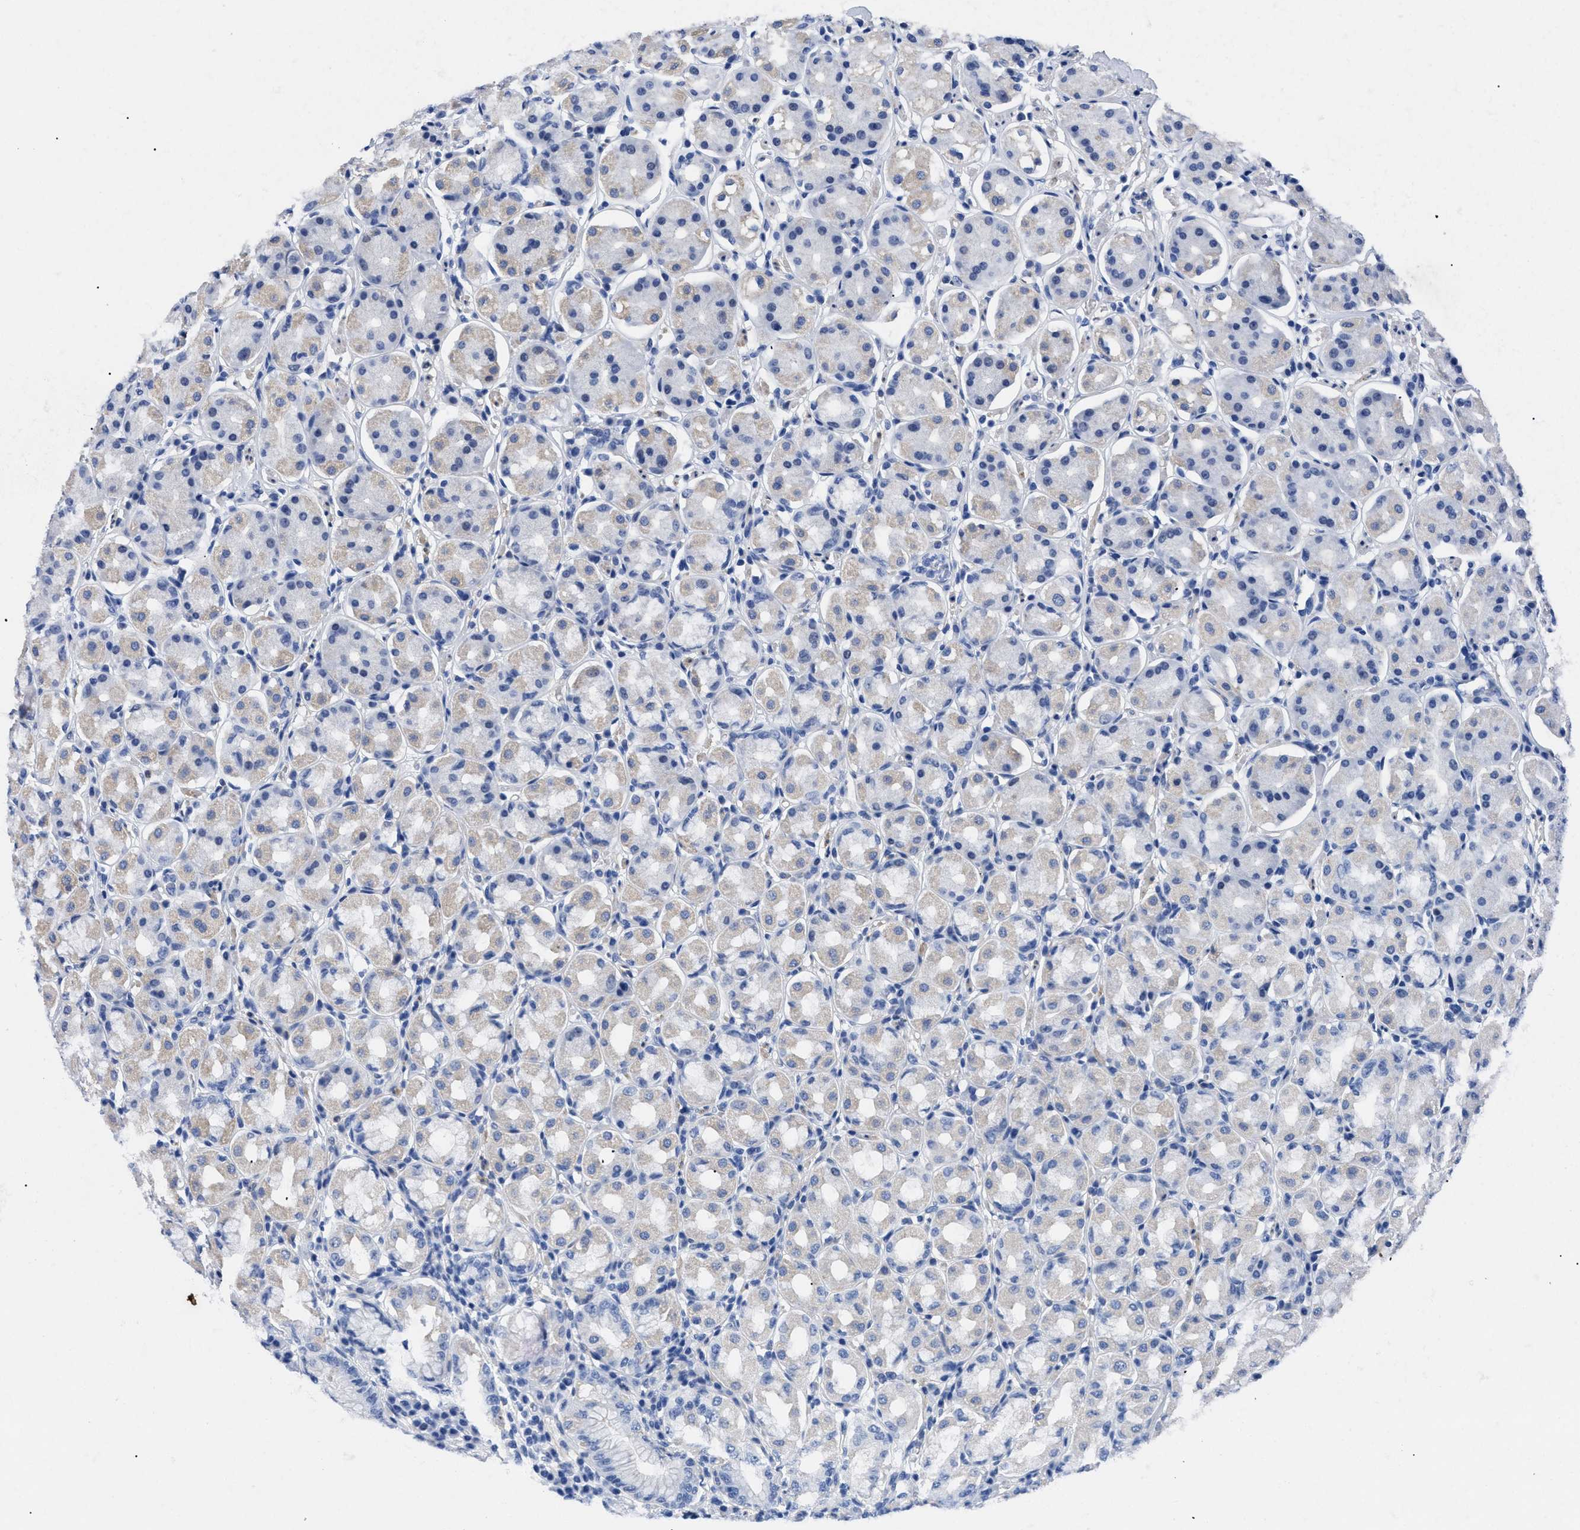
{"staining": {"intensity": "weak", "quantity": "<25%", "location": "cytoplasmic/membranous"}, "tissue": "stomach", "cell_type": "Glandular cells", "image_type": "normal", "snomed": [{"axis": "morphology", "description": "Normal tissue, NOS"}, {"axis": "topography", "description": "Stomach"}, {"axis": "topography", "description": "Stomach, lower"}], "caption": "High power microscopy micrograph of an immunohistochemistry image of normal stomach, revealing no significant expression in glandular cells.", "gene": "TMEM68", "patient": {"sex": "female", "age": 56}}